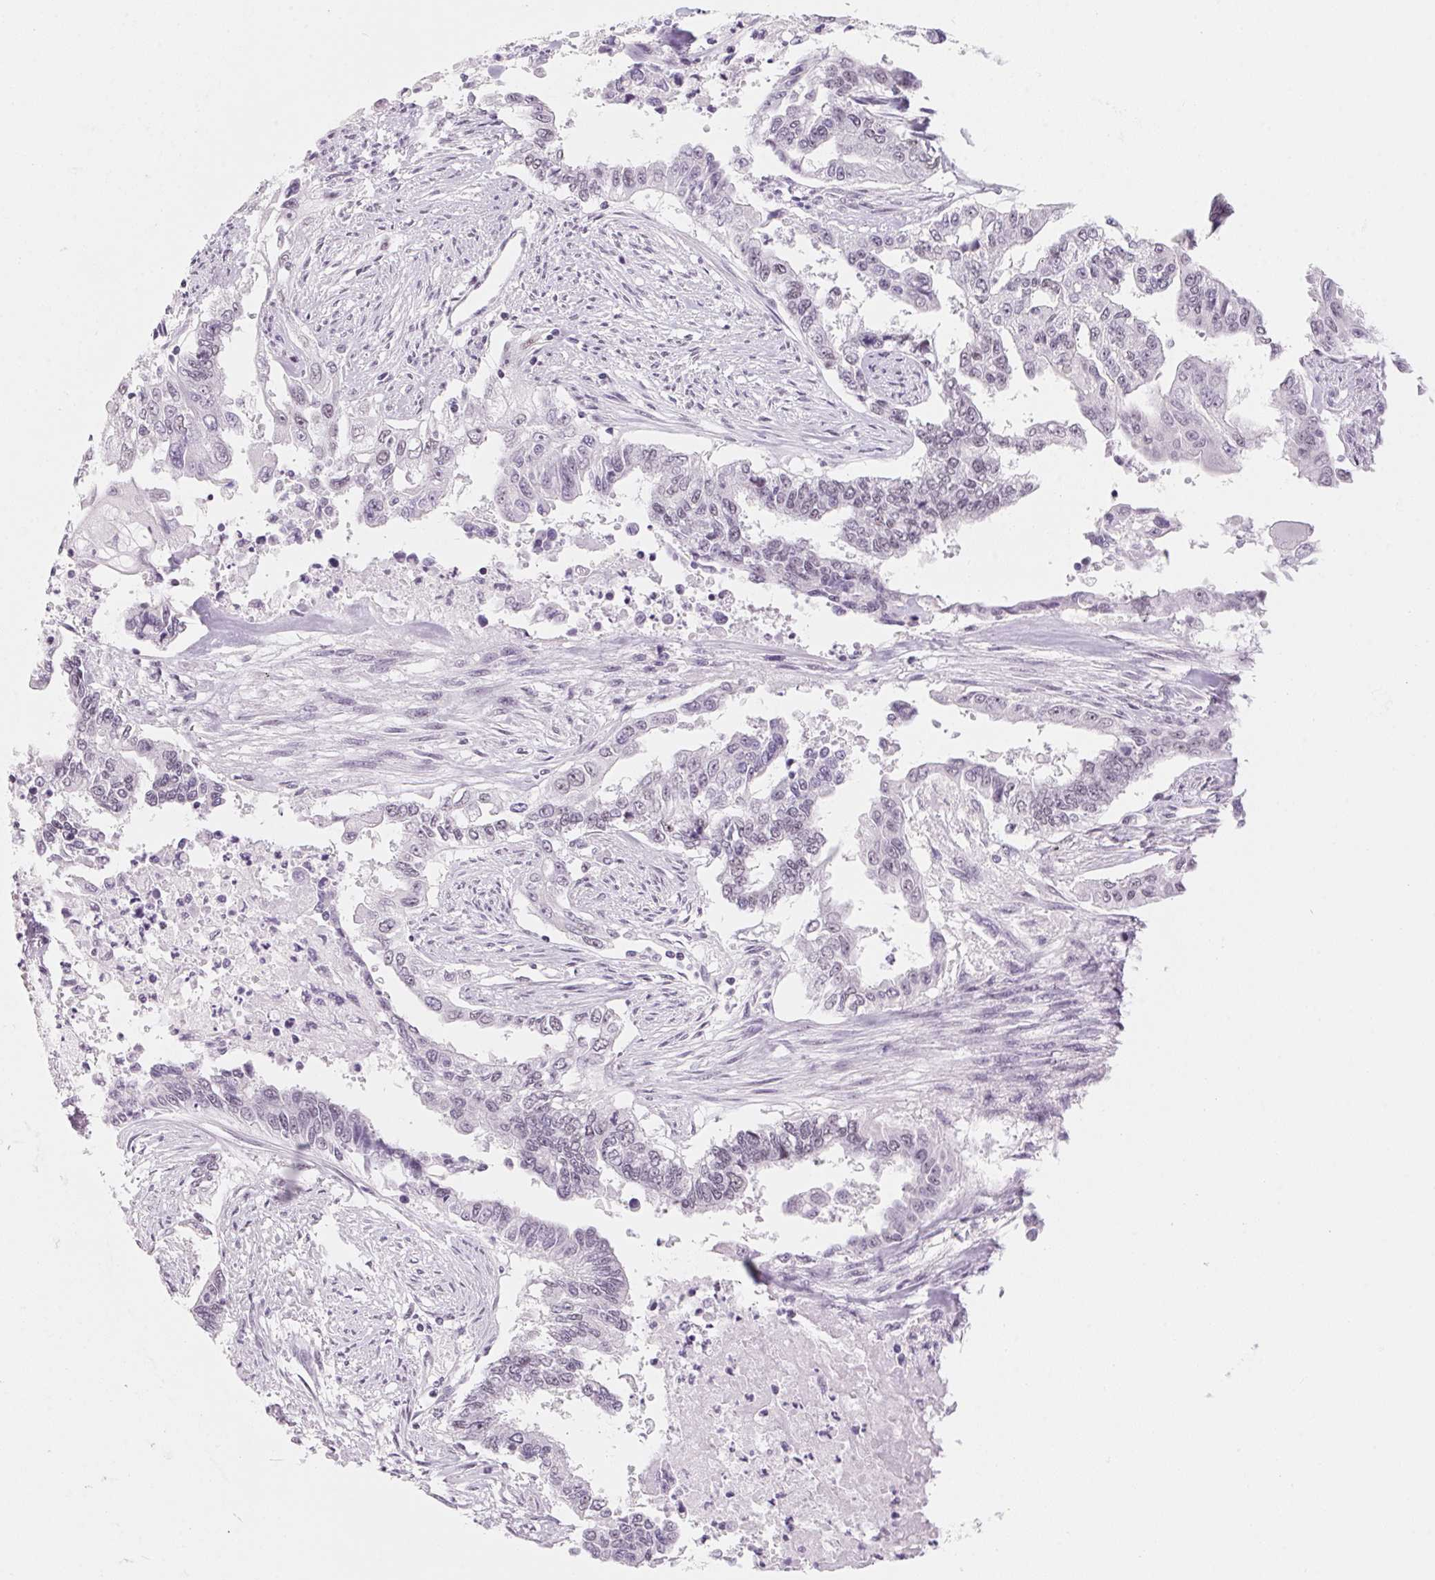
{"staining": {"intensity": "negative", "quantity": "none", "location": "none"}, "tissue": "endometrial cancer", "cell_type": "Tumor cells", "image_type": "cancer", "snomed": [{"axis": "morphology", "description": "Adenocarcinoma, NOS"}, {"axis": "topography", "description": "Uterus"}], "caption": "This is a micrograph of immunohistochemistry (IHC) staining of endometrial cancer, which shows no positivity in tumor cells. (Stains: DAB (3,3'-diaminobenzidine) immunohistochemistry with hematoxylin counter stain, Microscopy: brightfield microscopy at high magnification).", "gene": "ZIC4", "patient": {"sex": "female", "age": 59}}